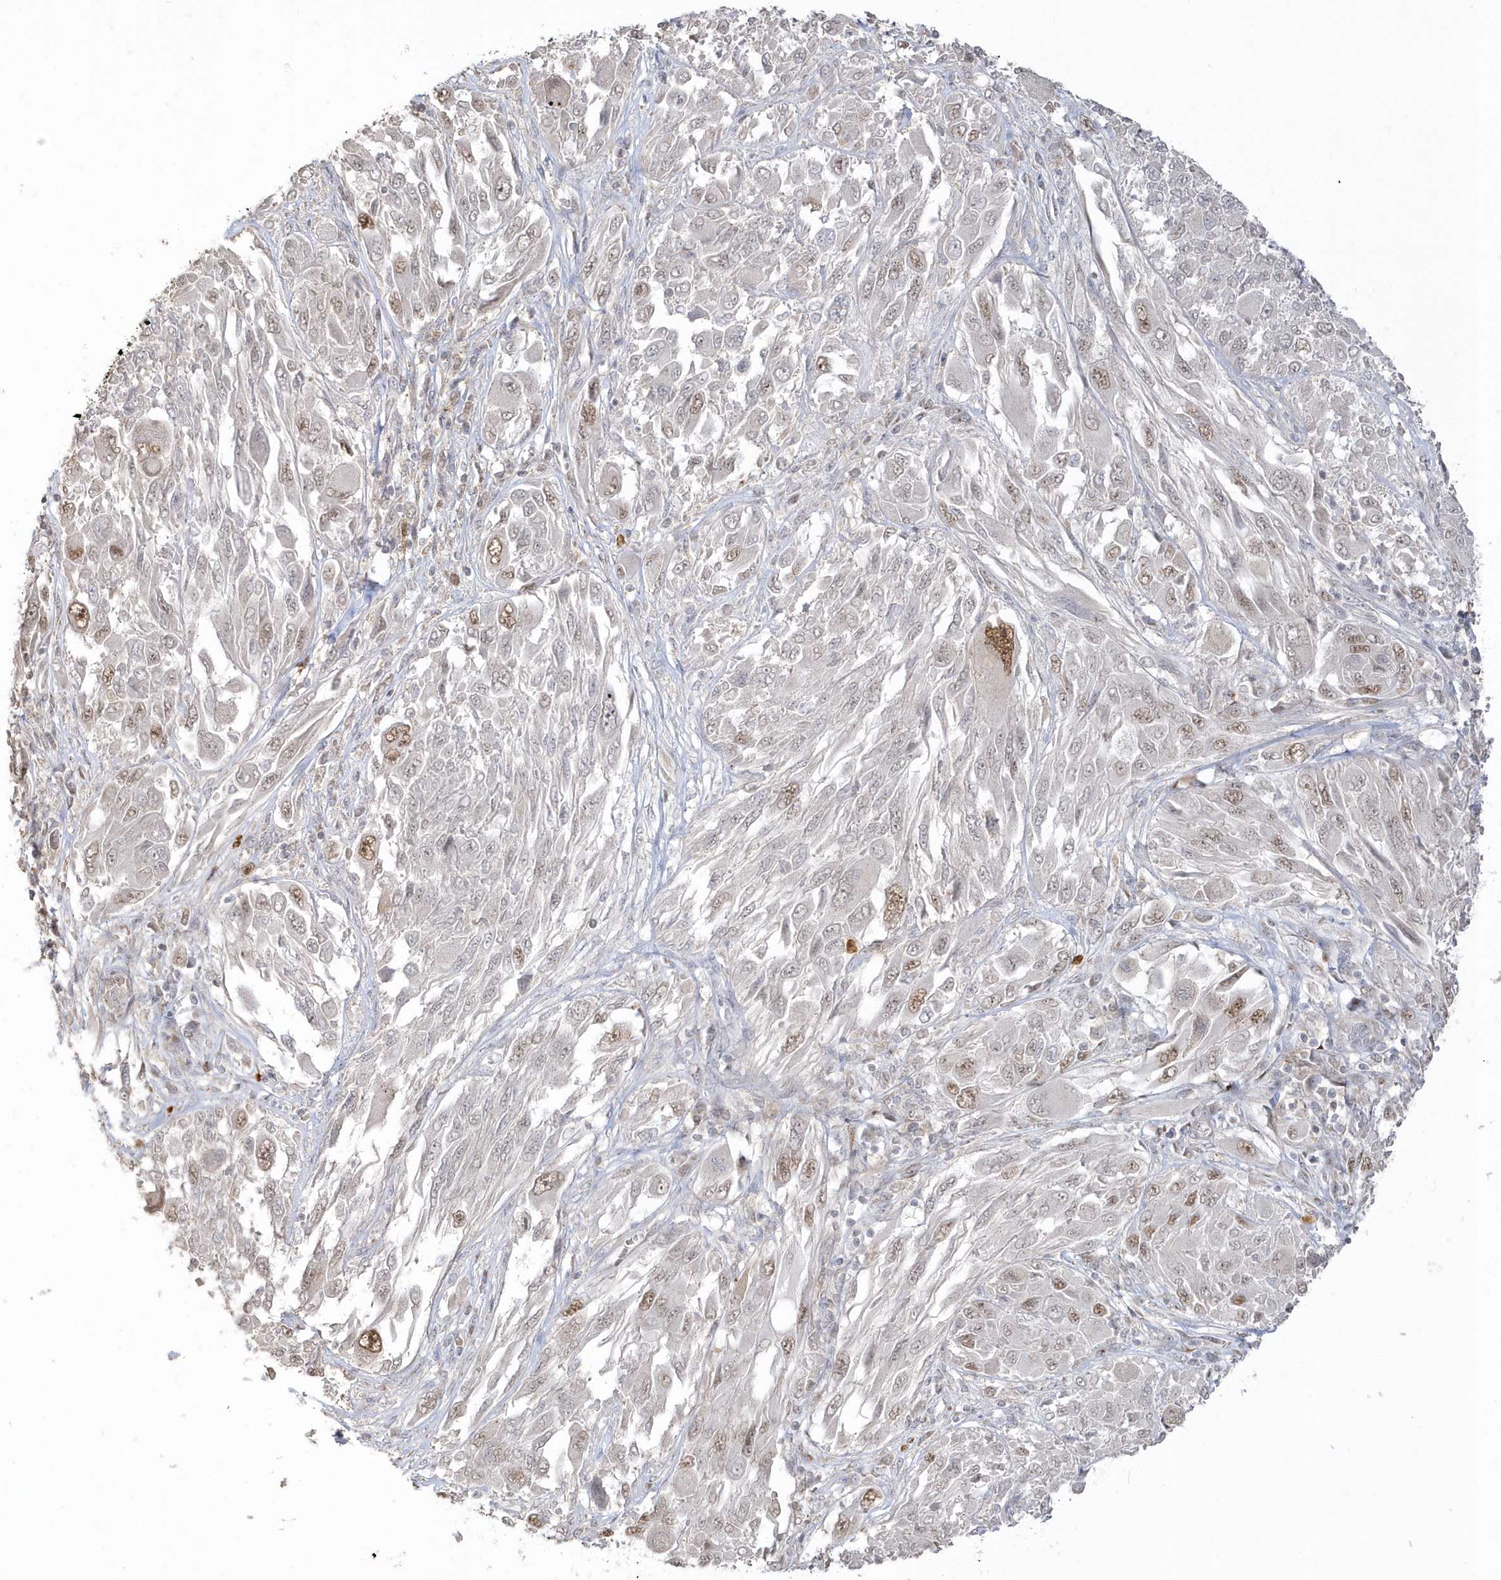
{"staining": {"intensity": "moderate", "quantity": "<25%", "location": "nuclear"}, "tissue": "melanoma", "cell_type": "Tumor cells", "image_type": "cancer", "snomed": [{"axis": "morphology", "description": "Malignant melanoma, NOS"}, {"axis": "topography", "description": "Skin"}], "caption": "Moderate nuclear protein expression is appreciated in about <25% of tumor cells in malignant melanoma.", "gene": "NAF1", "patient": {"sex": "female", "age": 91}}